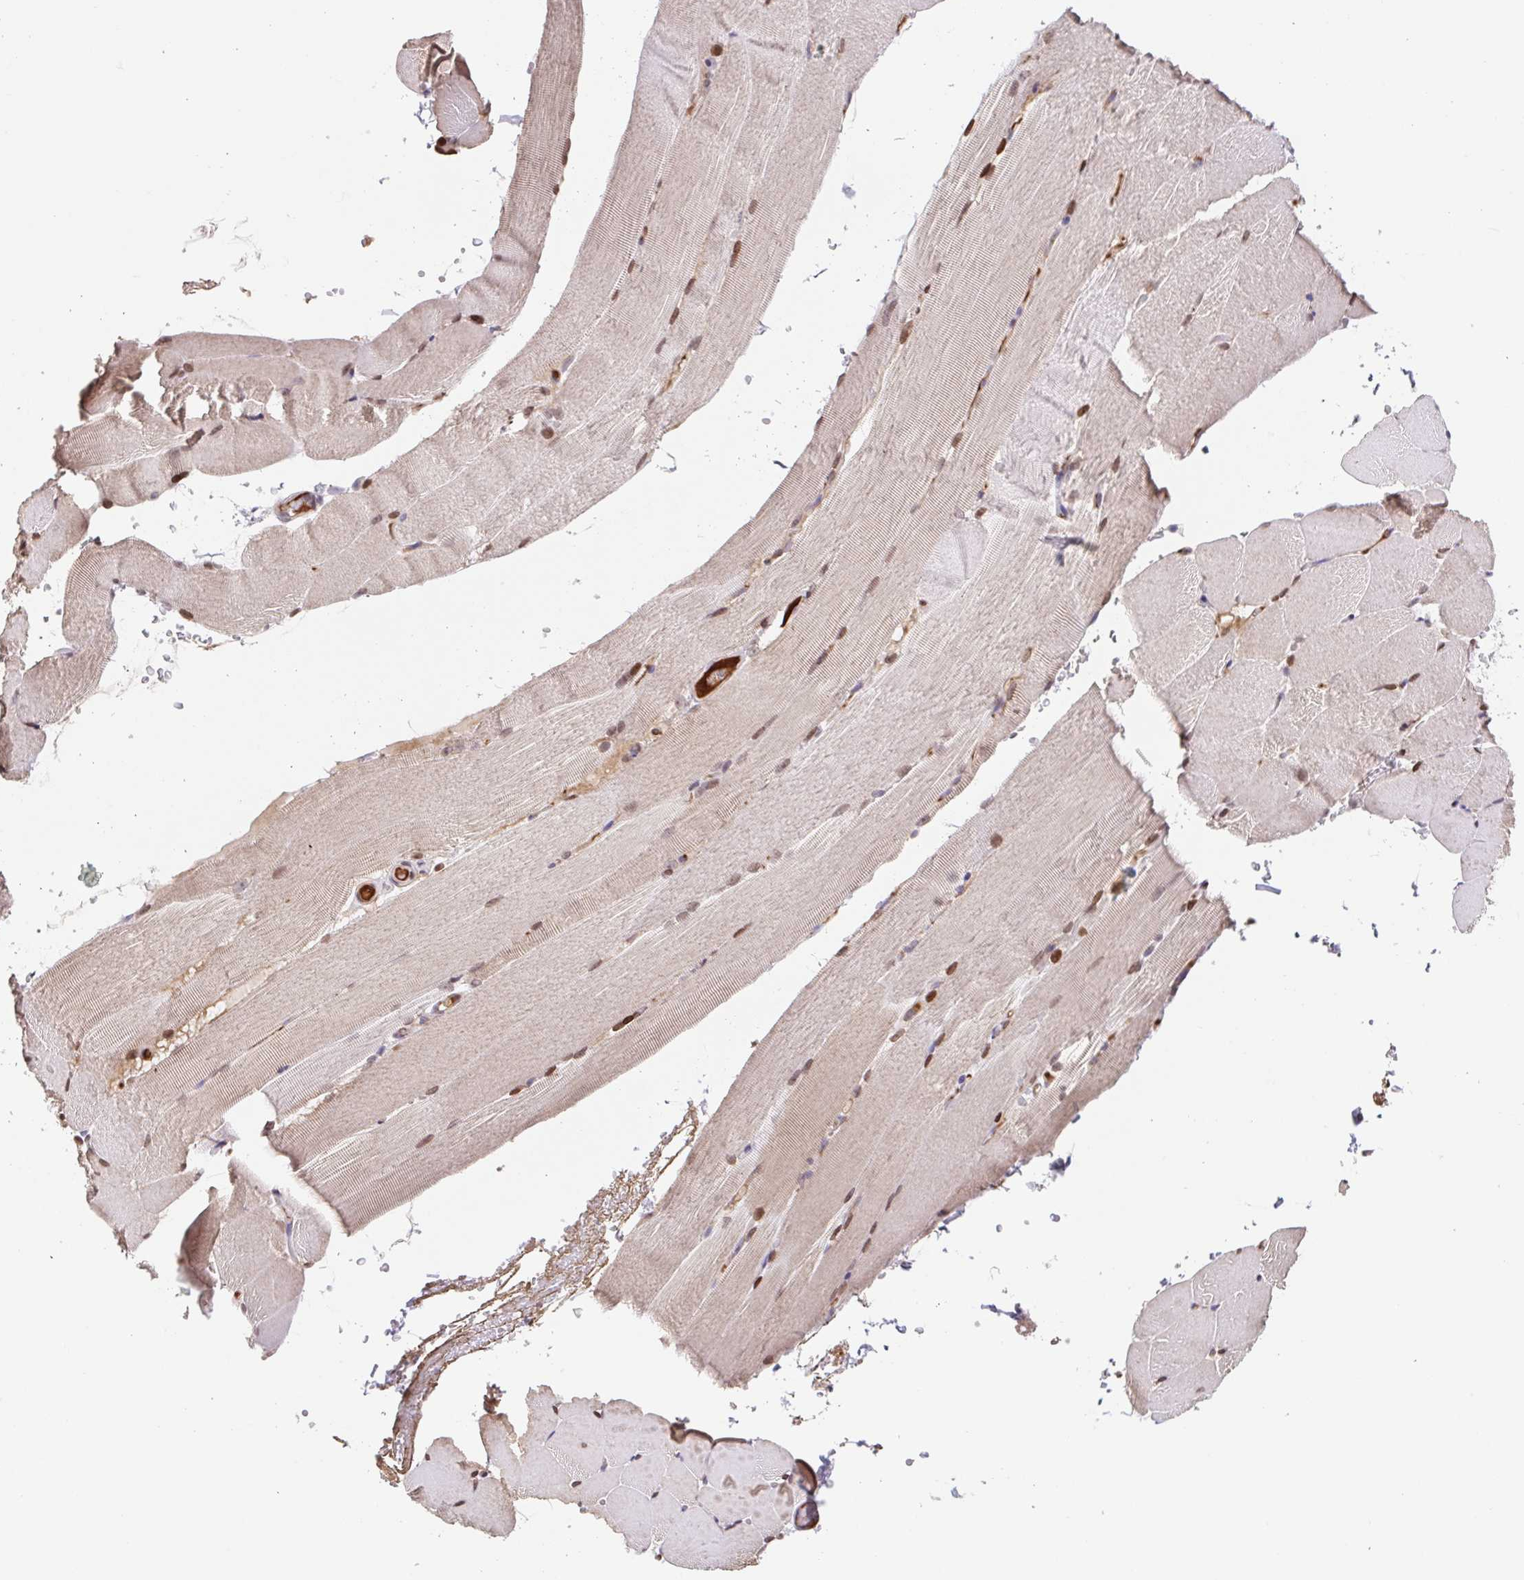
{"staining": {"intensity": "weak", "quantity": "25%-75%", "location": "cytoplasmic/membranous,nuclear"}, "tissue": "skeletal muscle", "cell_type": "Myocytes", "image_type": "normal", "snomed": [{"axis": "morphology", "description": "Normal tissue, NOS"}, {"axis": "topography", "description": "Skeletal muscle"}], "caption": "A low amount of weak cytoplasmic/membranous,nuclear expression is appreciated in approximately 25%-75% of myocytes in benign skeletal muscle.", "gene": "TPRG1", "patient": {"sex": "female", "age": 37}}